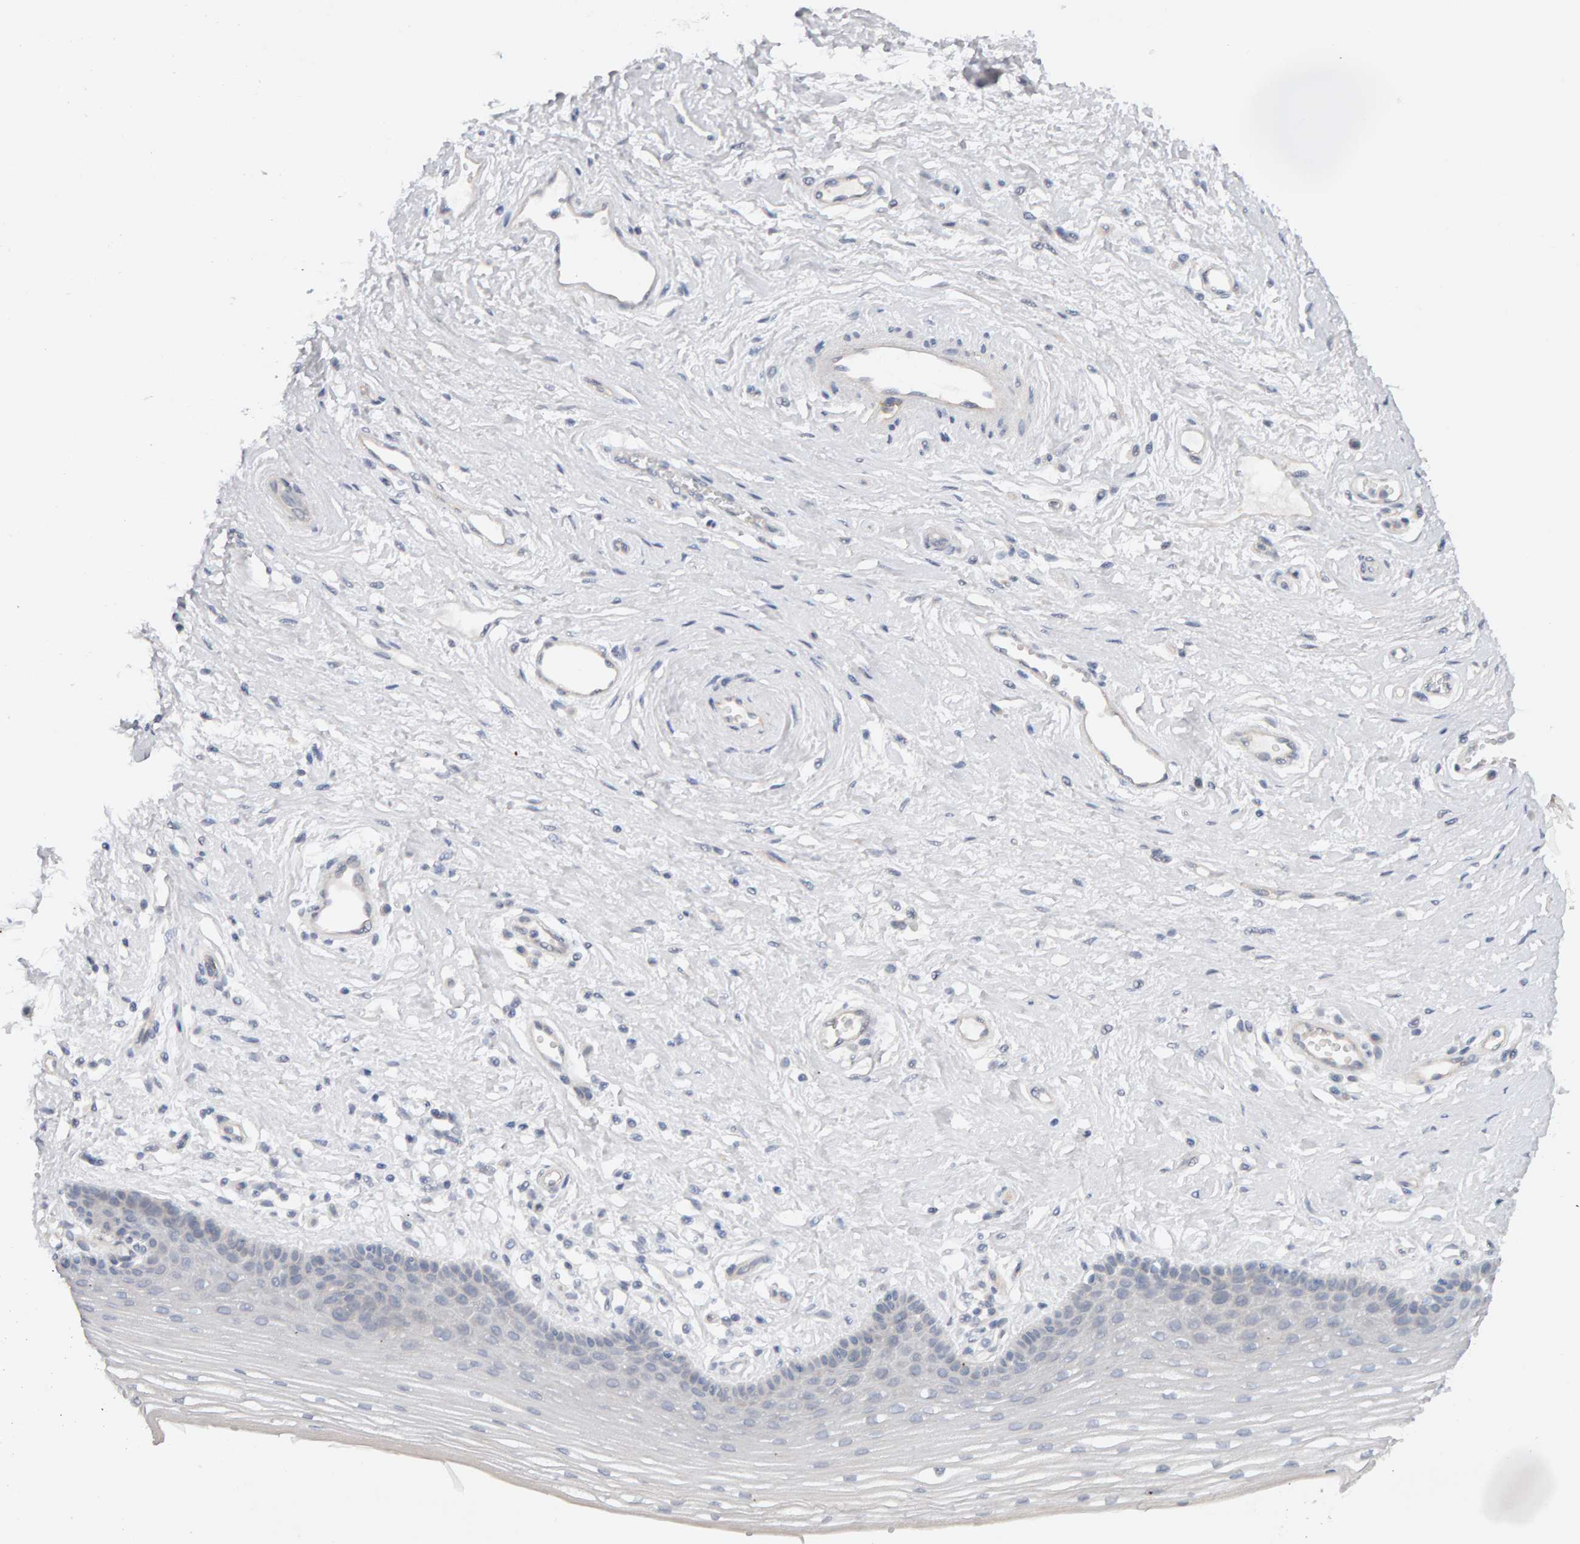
{"staining": {"intensity": "negative", "quantity": "none", "location": "none"}, "tissue": "vagina", "cell_type": "Squamous epithelial cells", "image_type": "normal", "snomed": [{"axis": "morphology", "description": "Normal tissue, NOS"}, {"axis": "topography", "description": "Vagina"}], "caption": "High magnification brightfield microscopy of normal vagina stained with DAB (brown) and counterstained with hematoxylin (blue): squamous epithelial cells show no significant positivity.", "gene": "PPP1R16A", "patient": {"sex": "female", "age": 46}}